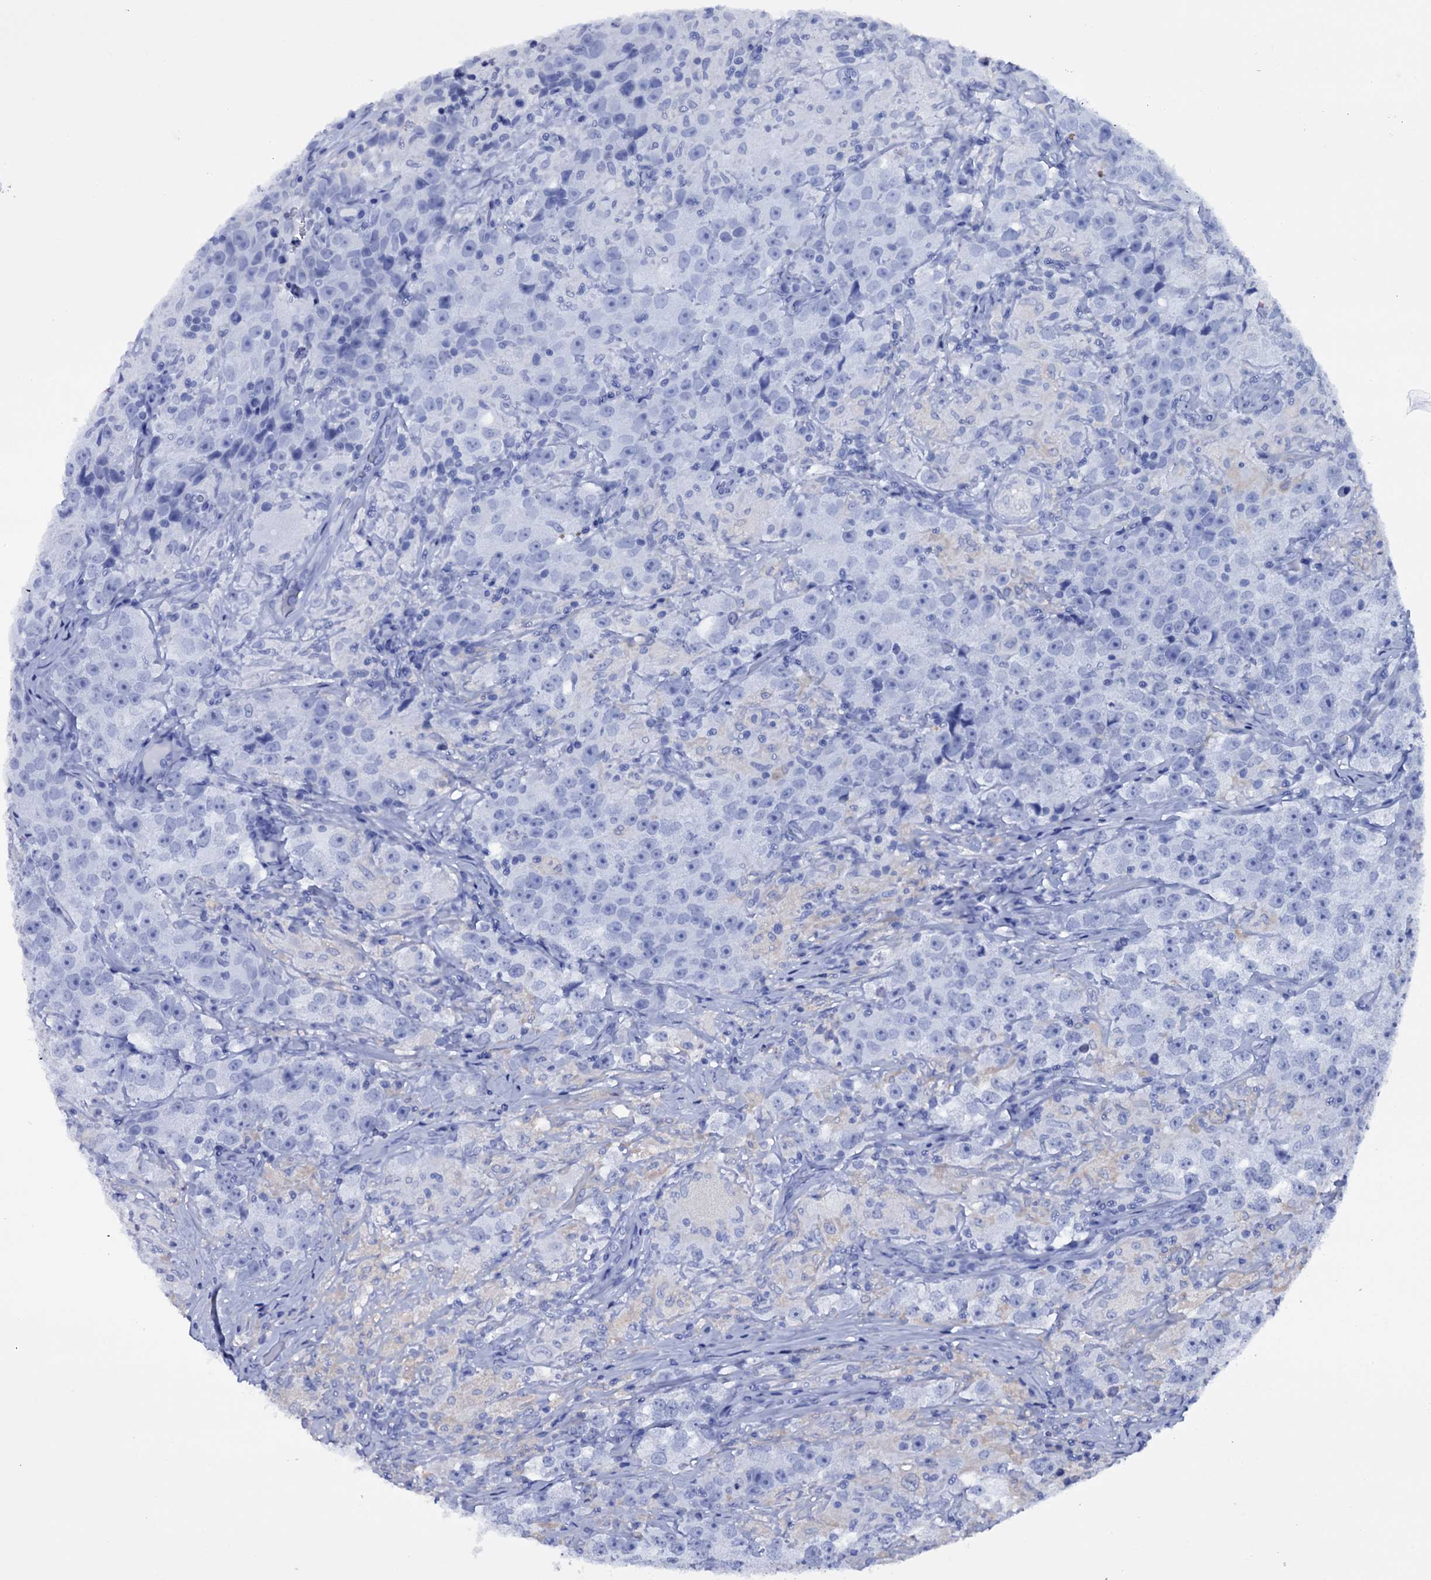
{"staining": {"intensity": "negative", "quantity": "none", "location": "none"}, "tissue": "testis cancer", "cell_type": "Tumor cells", "image_type": "cancer", "snomed": [{"axis": "morphology", "description": "Seminoma, NOS"}, {"axis": "topography", "description": "Testis"}], "caption": "The histopathology image shows no staining of tumor cells in testis cancer.", "gene": "ITPRID2", "patient": {"sex": "male", "age": 46}}